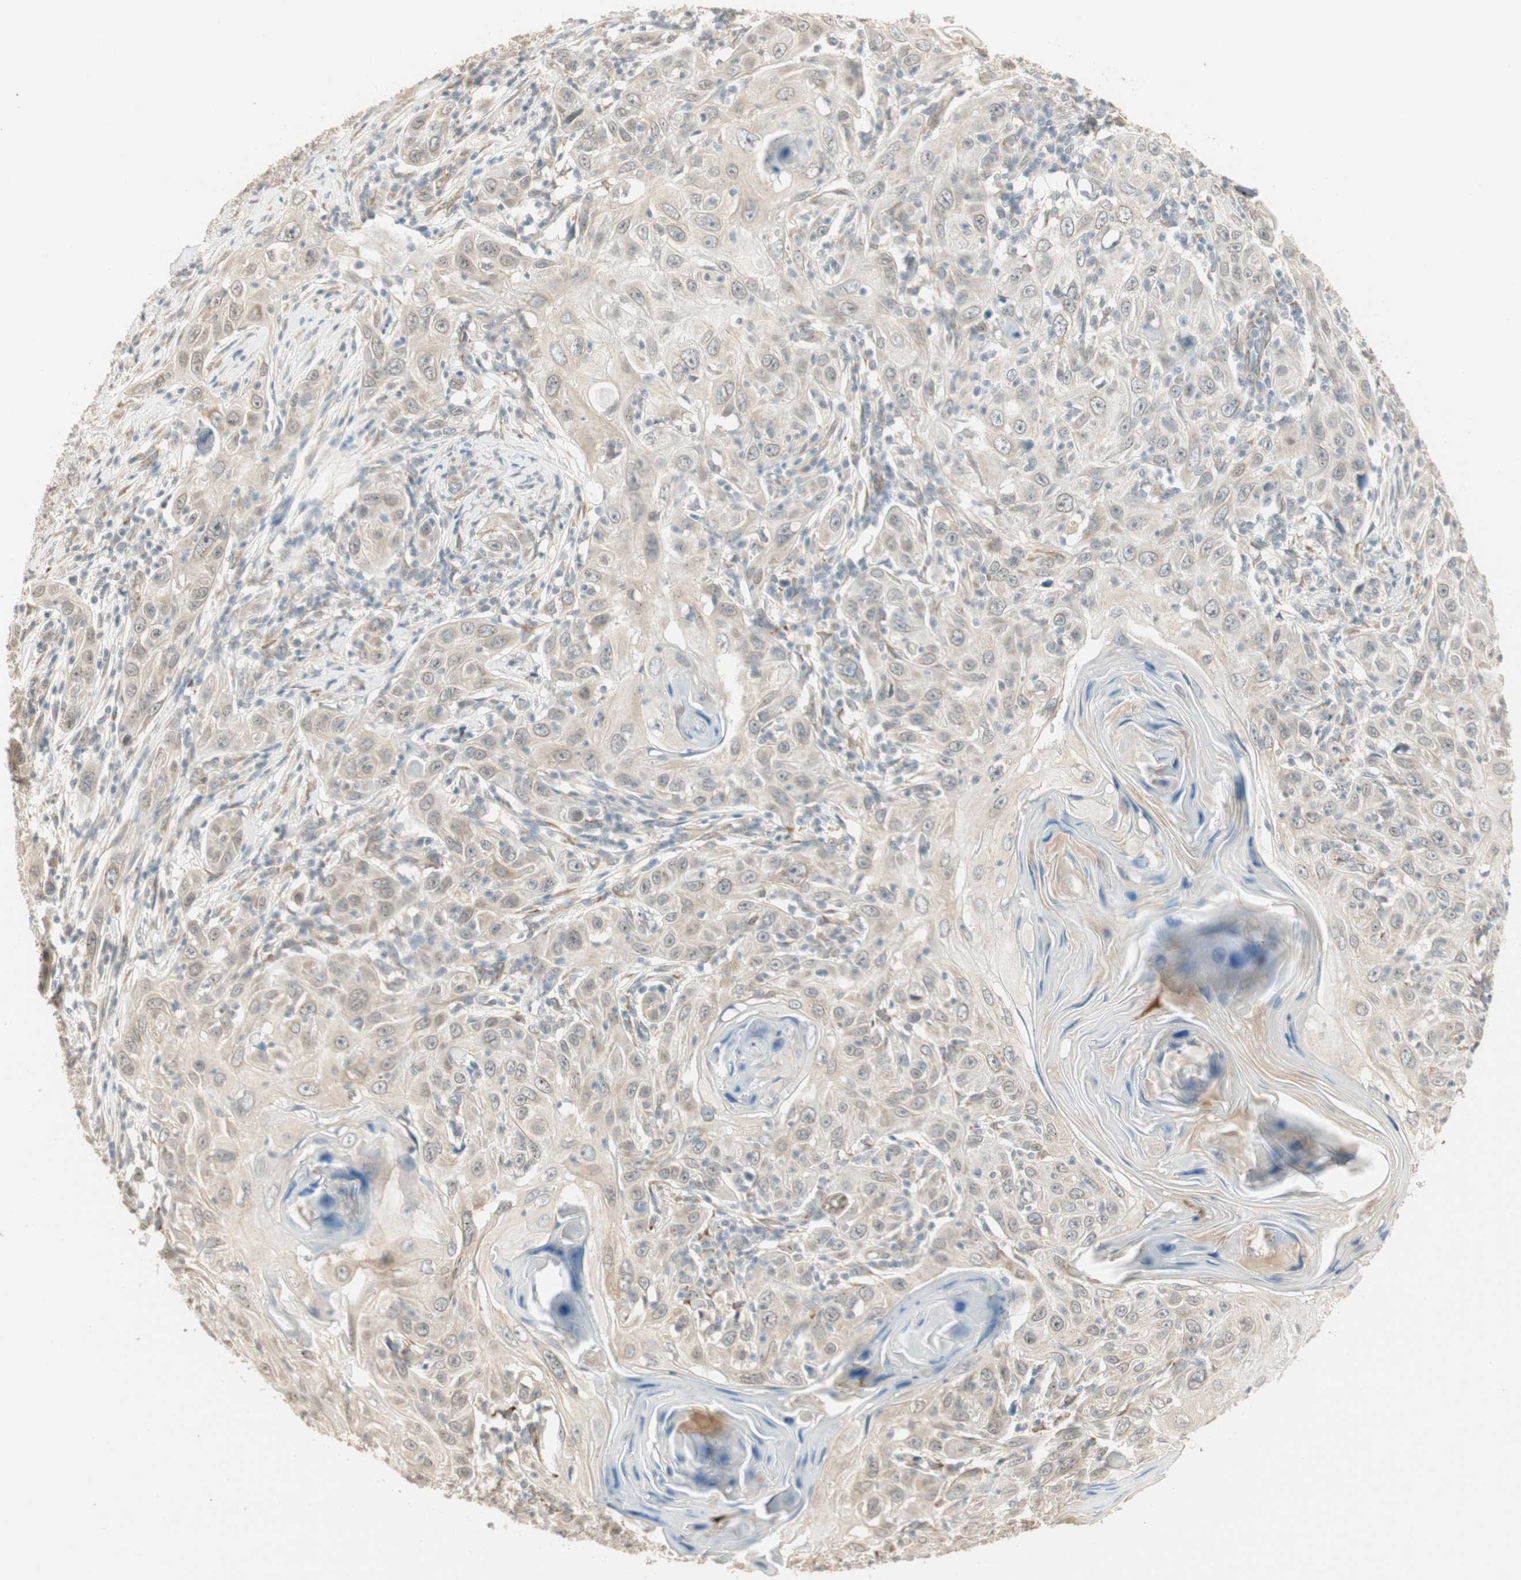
{"staining": {"intensity": "weak", "quantity": "25%-75%", "location": "cytoplasmic/membranous"}, "tissue": "skin cancer", "cell_type": "Tumor cells", "image_type": "cancer", "snomed": [{"axis": "morphology", "description": "Squamous cell carcinoma, NOS"}, {"axis": "topography", "description": "Skin"}], "caption": "Immunohistochemical staining of human skin squamous cell carcinoma reveals low levels of weak cytoplasmic/membranous protein staining in approximately 25%-75% of tumor cells.", "gene": "TASOR", "patient": {"sex": "female", "age": 88}}